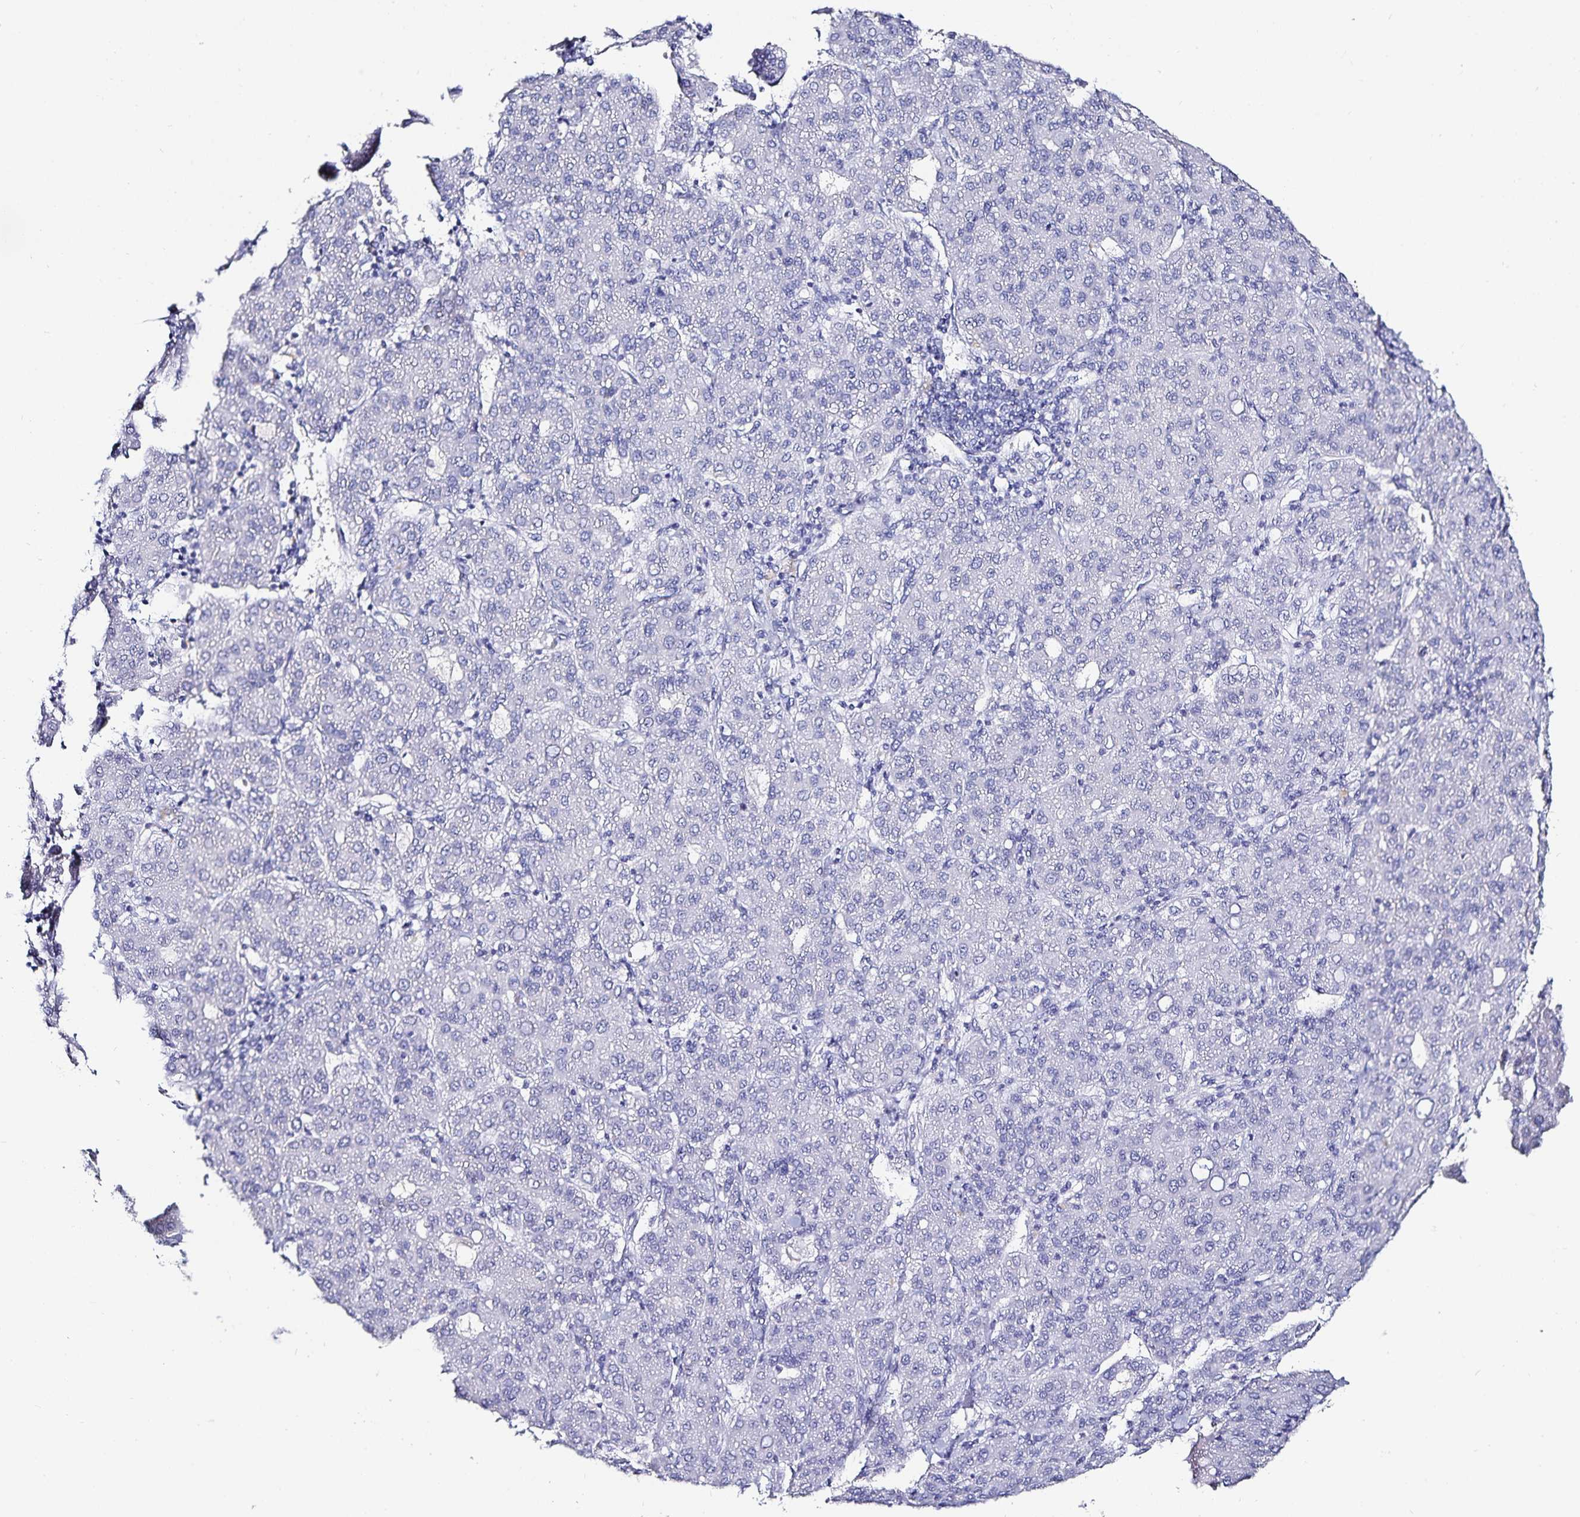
{"staining": {"intensity": "negative", "quantity": "none", "location": "none"}, "tissue": "liver cancer", "cell_type": "Tumor cells", "image_type": "cancer", "snomed": [{"axis": "morphology", "description": "Carcinoma, Hepatocellular, NOS"}, {"axis": "topography", "description": "Liver"}], "caption": "Human hepatocellular carcinoma (liver) stained for a protein using immunohistochemistry reveals no staining in tumor cells.", "gene": "TSPAN7", "patient": {"sex": "male", "age": 65}}